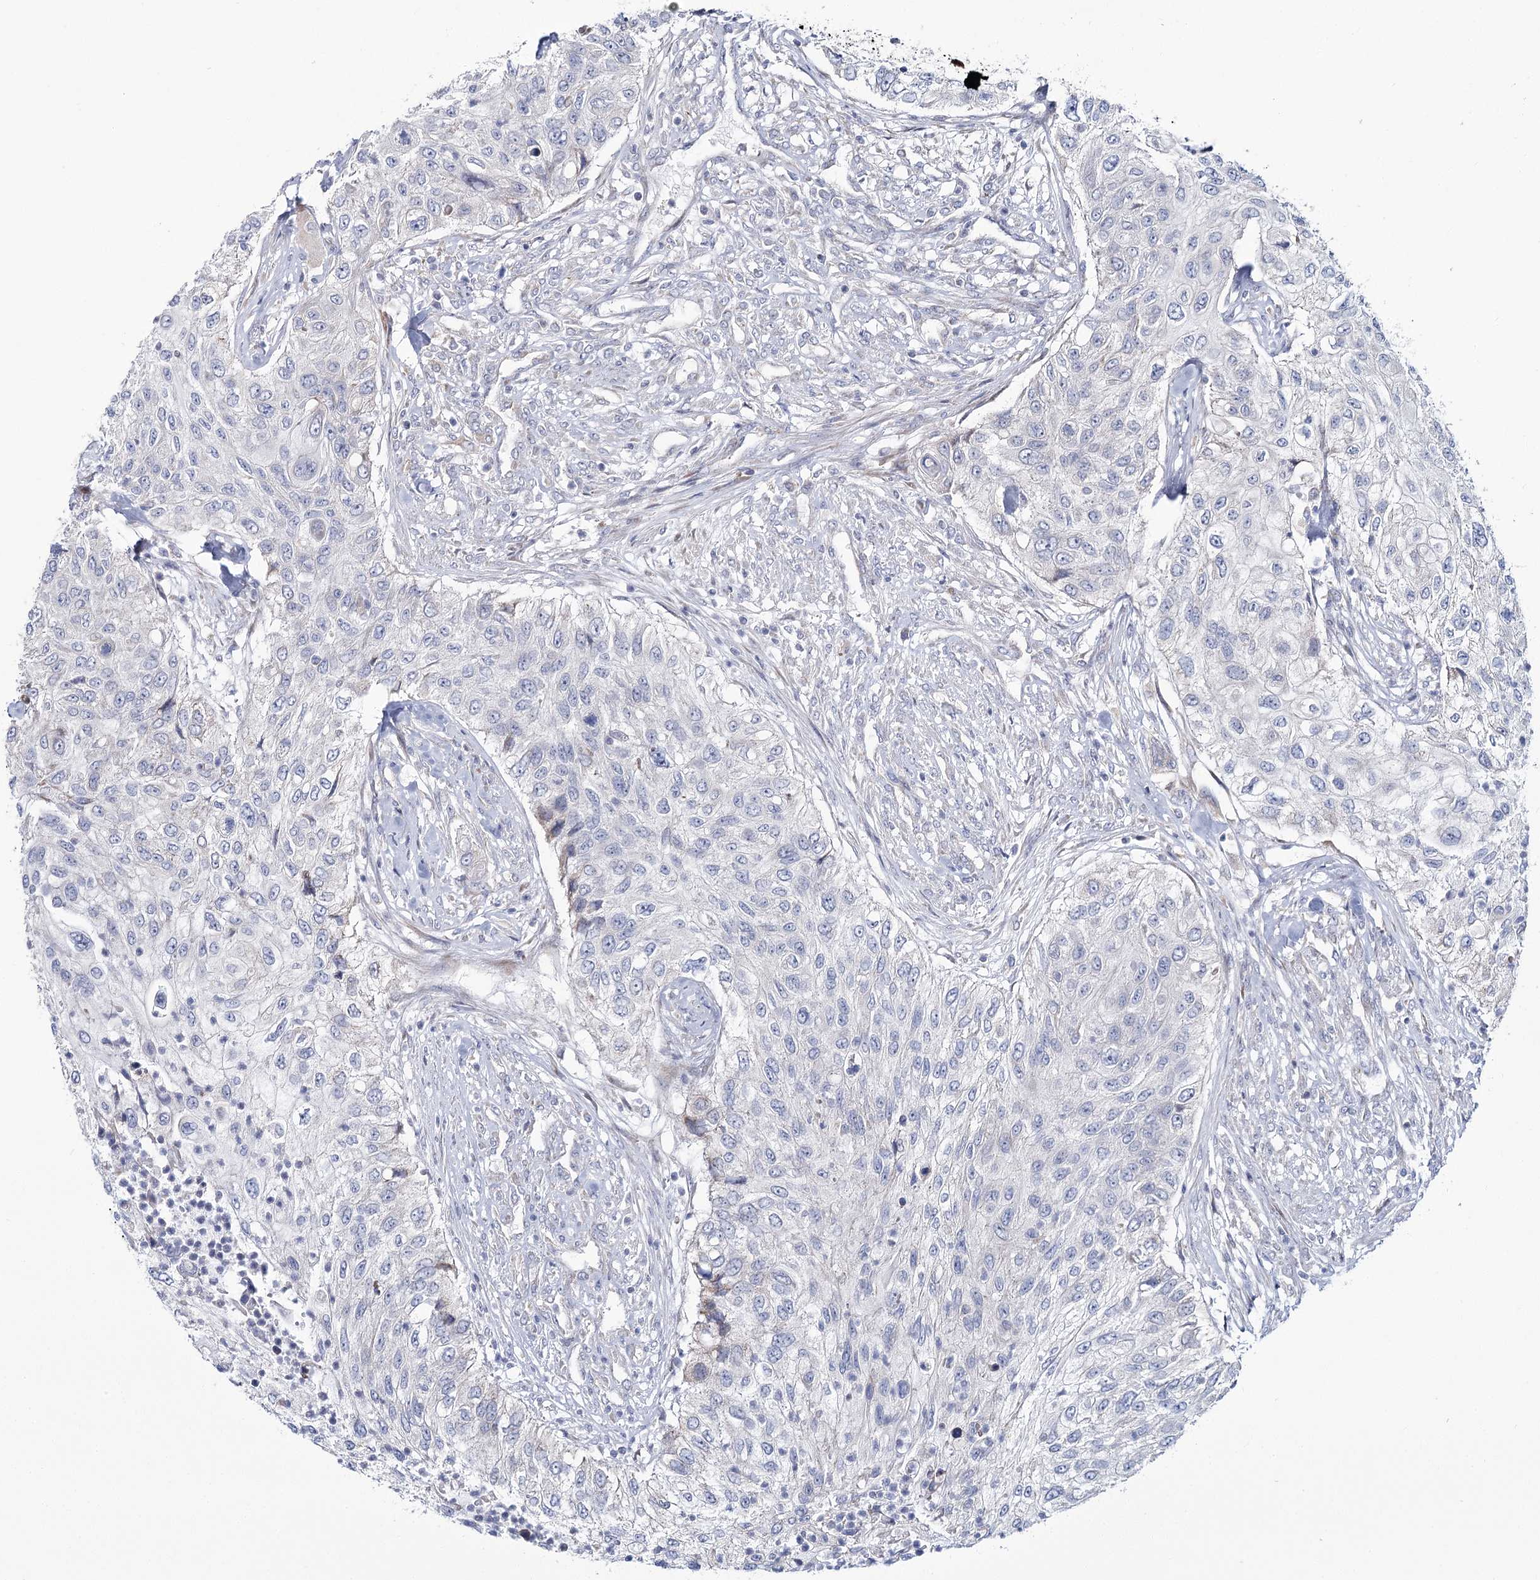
{"staining": {"intensity": "negative", "quantity": "none", "location": "none"}, "tissue": "urothelial cancer", "cell_type": "Tumor cells", "image_type": "cancer", "snomed": [{"axis": "morphology", "description": "Urothelial carcinoma, High grade"}, {"axis": "topography", "description": "Urinary bladder"}], "caption": "High power microscopy photomicrograph of an IHC histopathology image of high-grade urothelial carcinoma, revealing no significant positivity in tumor cells. (DAB immunohistochemistry, high magnification).", "gene": "CPLANE1", "patient": {"sex": "female", "age": 60}}